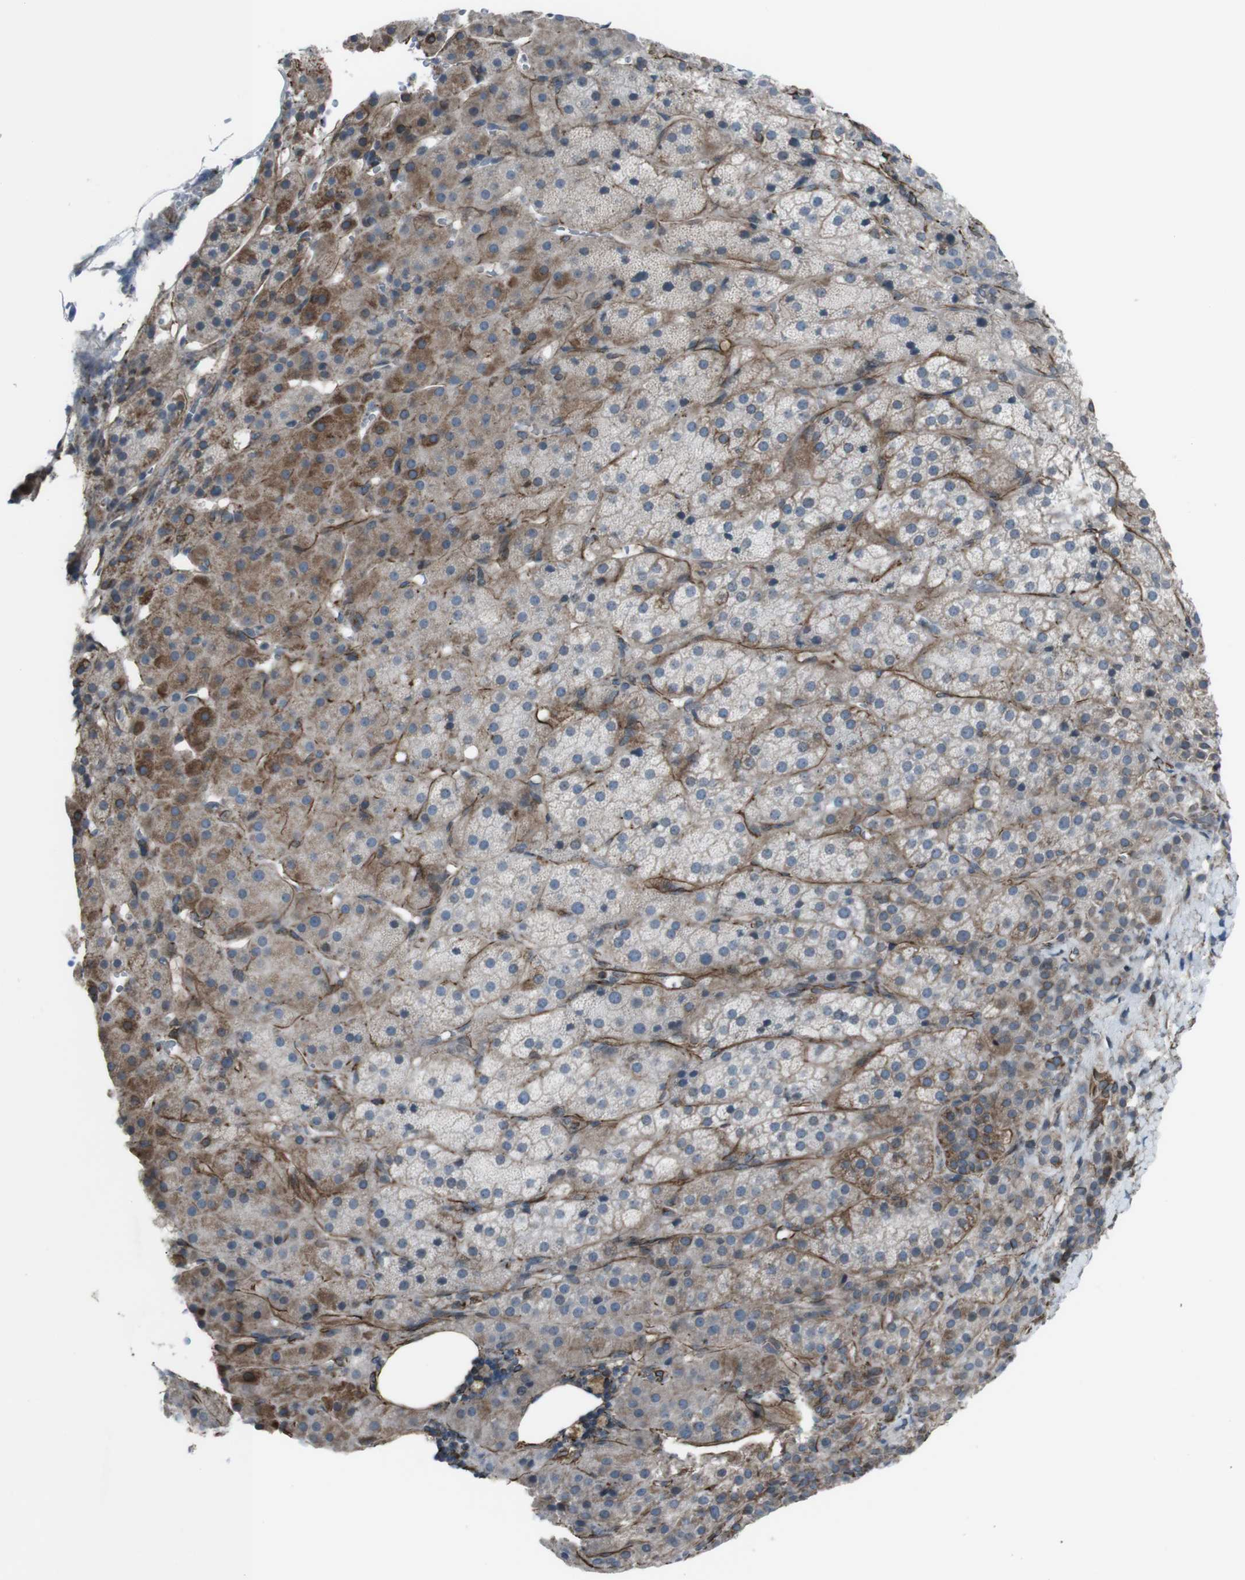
{"staining": {"intensity": "moderate", "quantity": "25%-75%", "location": "cytoplasmic/membranous"}, "tissue": "adrenal gland", "cell_type": "Glandular cells", "image_type": "normal", "snomed": [{"axis": "morphology", "description": "Normal tissue, NOS"}, {"axis": "topography", "description": "Adrenal gland"}], "caption": "Immunohistochemical staining of normal human adrenal gland displays 25%-75% levels of moderate cytoplasmic/membranous protein positivity in approximately 25%-75% of glandular cells.", "gene": "TMEM141", "patient": {"sex": "female", "age": 57}}